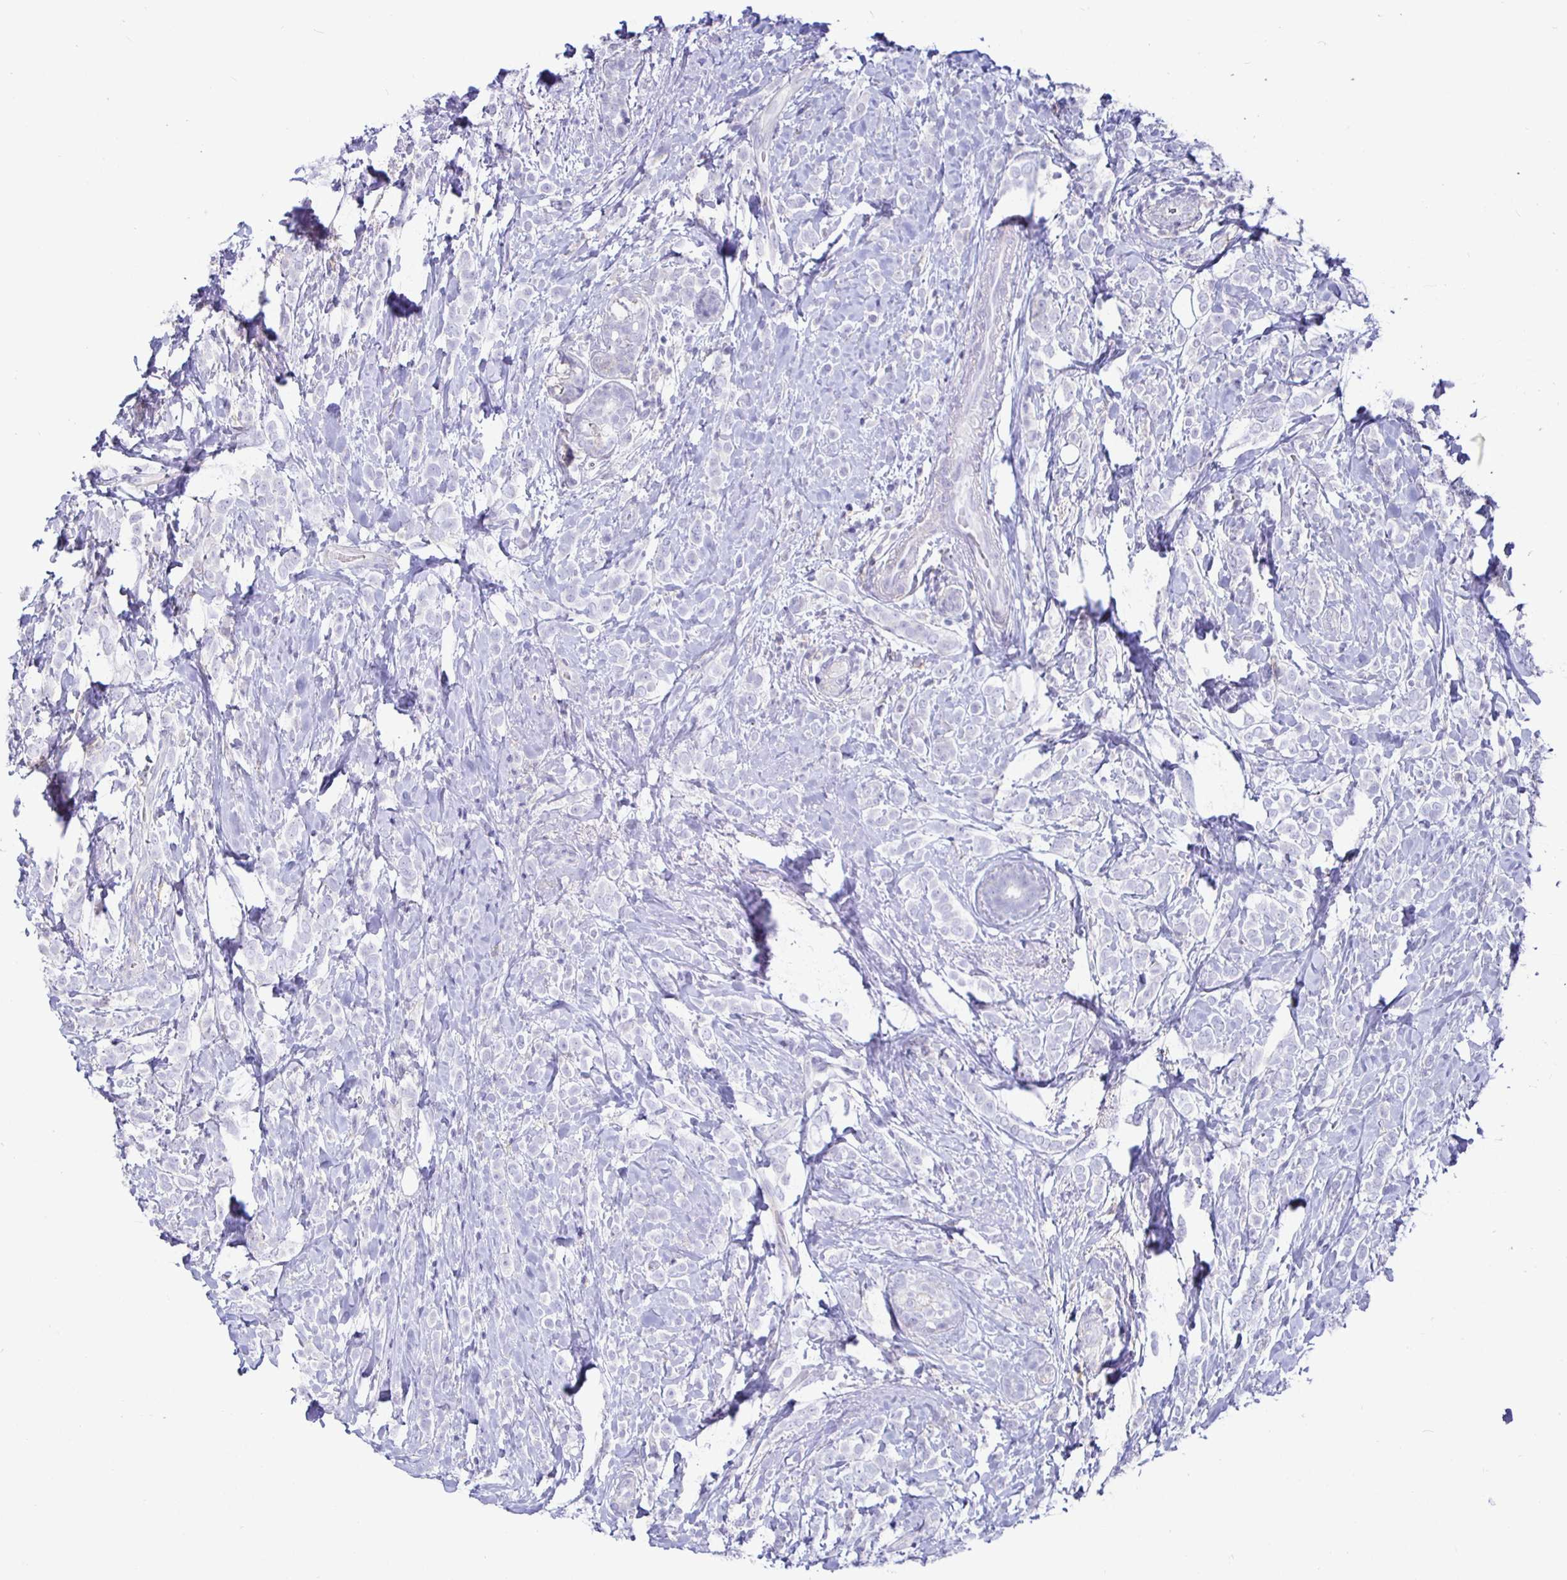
{"staining": {"intensity": "negative", "quantity": "none", "location": "none"}, "tissue": "breast cancer", "cell_type": "Tumor cells", "image_type": "cancer", "snomed": [{"axis": "morphology", "description": "Lobular carcinoma"}, {"axis": "topography", "description": "Breast"}], "caption": "There is no significant expression in tumor cells of breast cancer.", "gene": "SIRPA", "patient": {"sex": "female", "age": 49}}